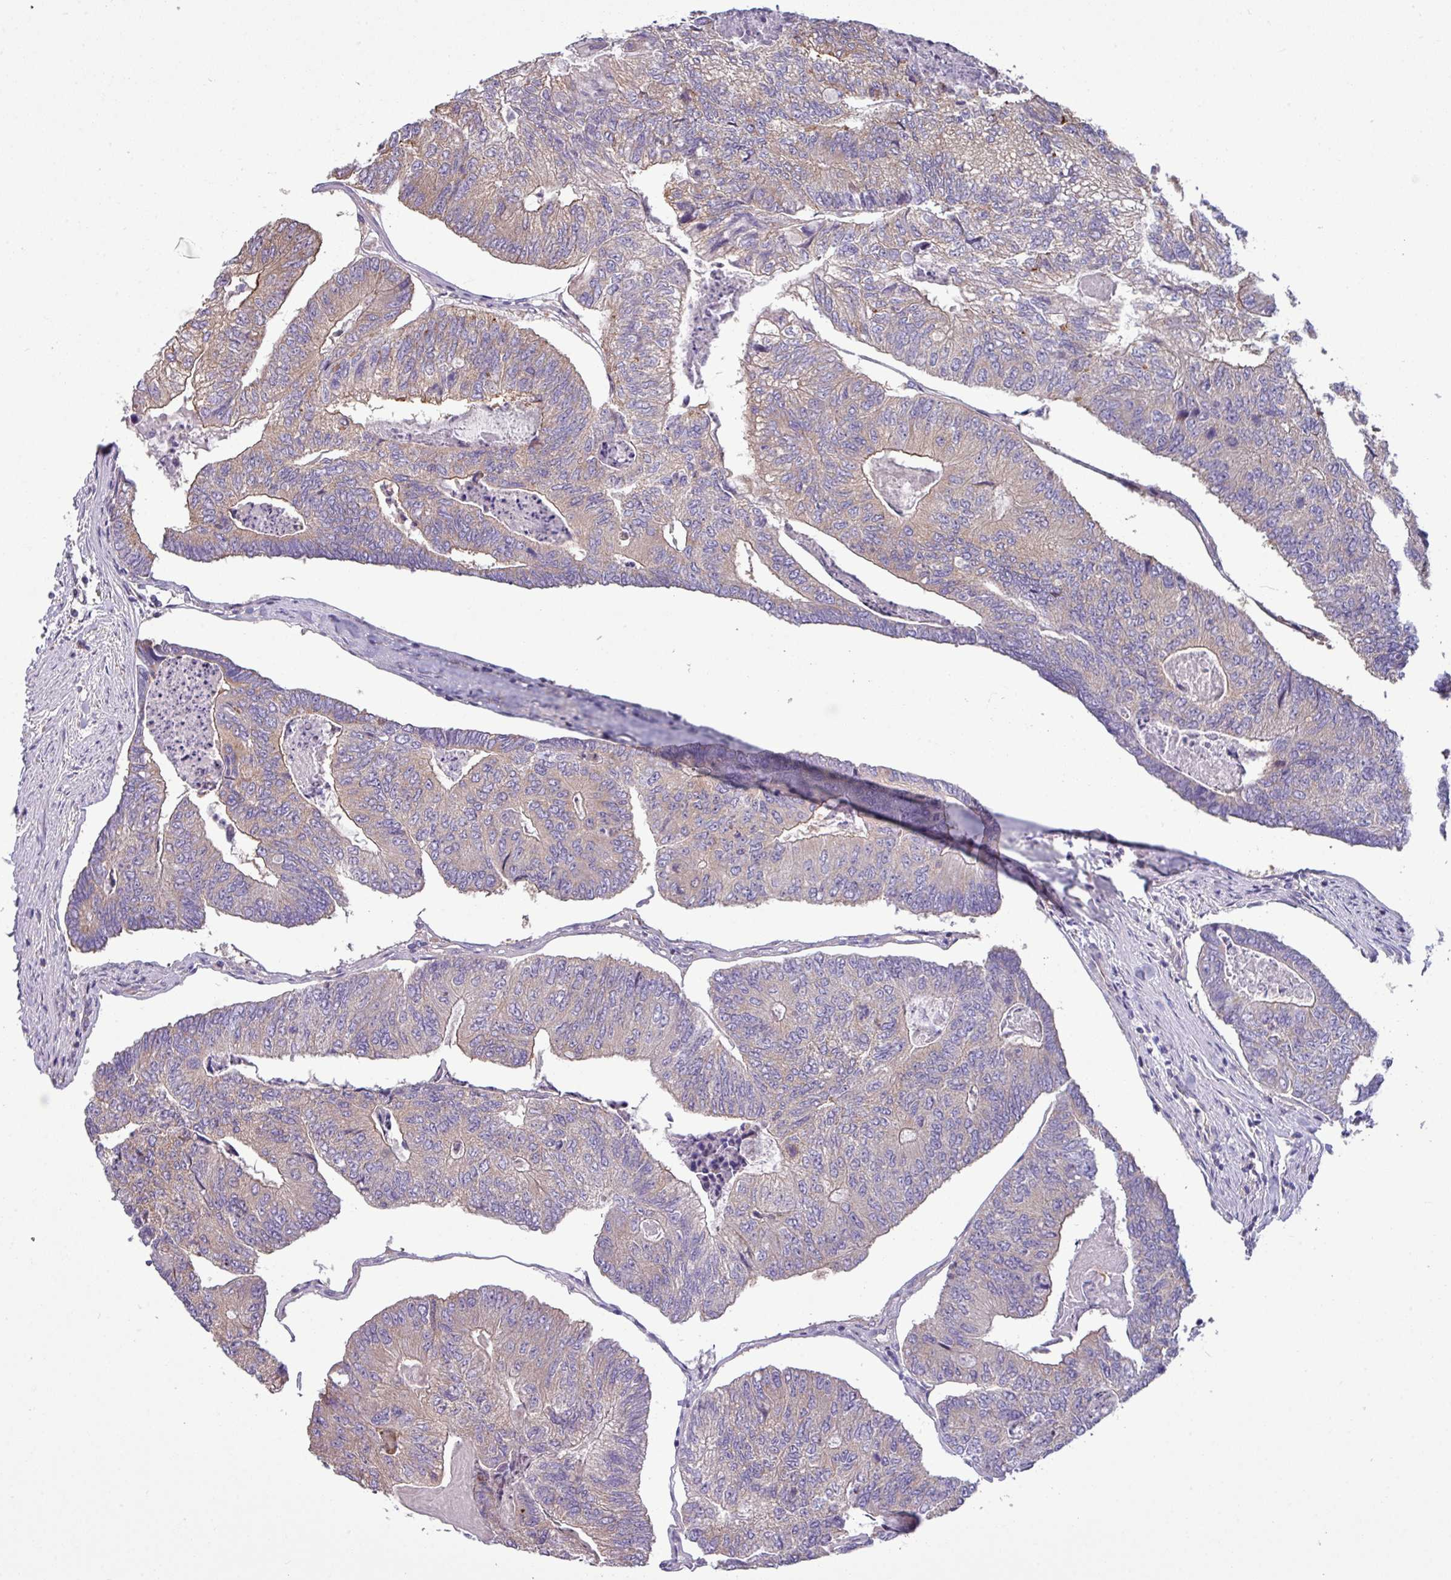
{"staining": {"intensity": "weak", "quantity": "25%-75%", "location": "cytoplasmic/membranous"}, "tissue": "colorectal cancer", "cell_type": "Tumor cells", "image_type": "cancer", "snomed": [{"axis": "morphology", "description": "Adenocarcinoma, NOS"}, {"axis": "topography", "description": "Colon"}], "caption": "Adenocarcinoma (colorectal) stained with a protein marker displays weak staining in tumor cells.", "gene": "PPM1J", "patient": {"sex": "female", "age": 67}}